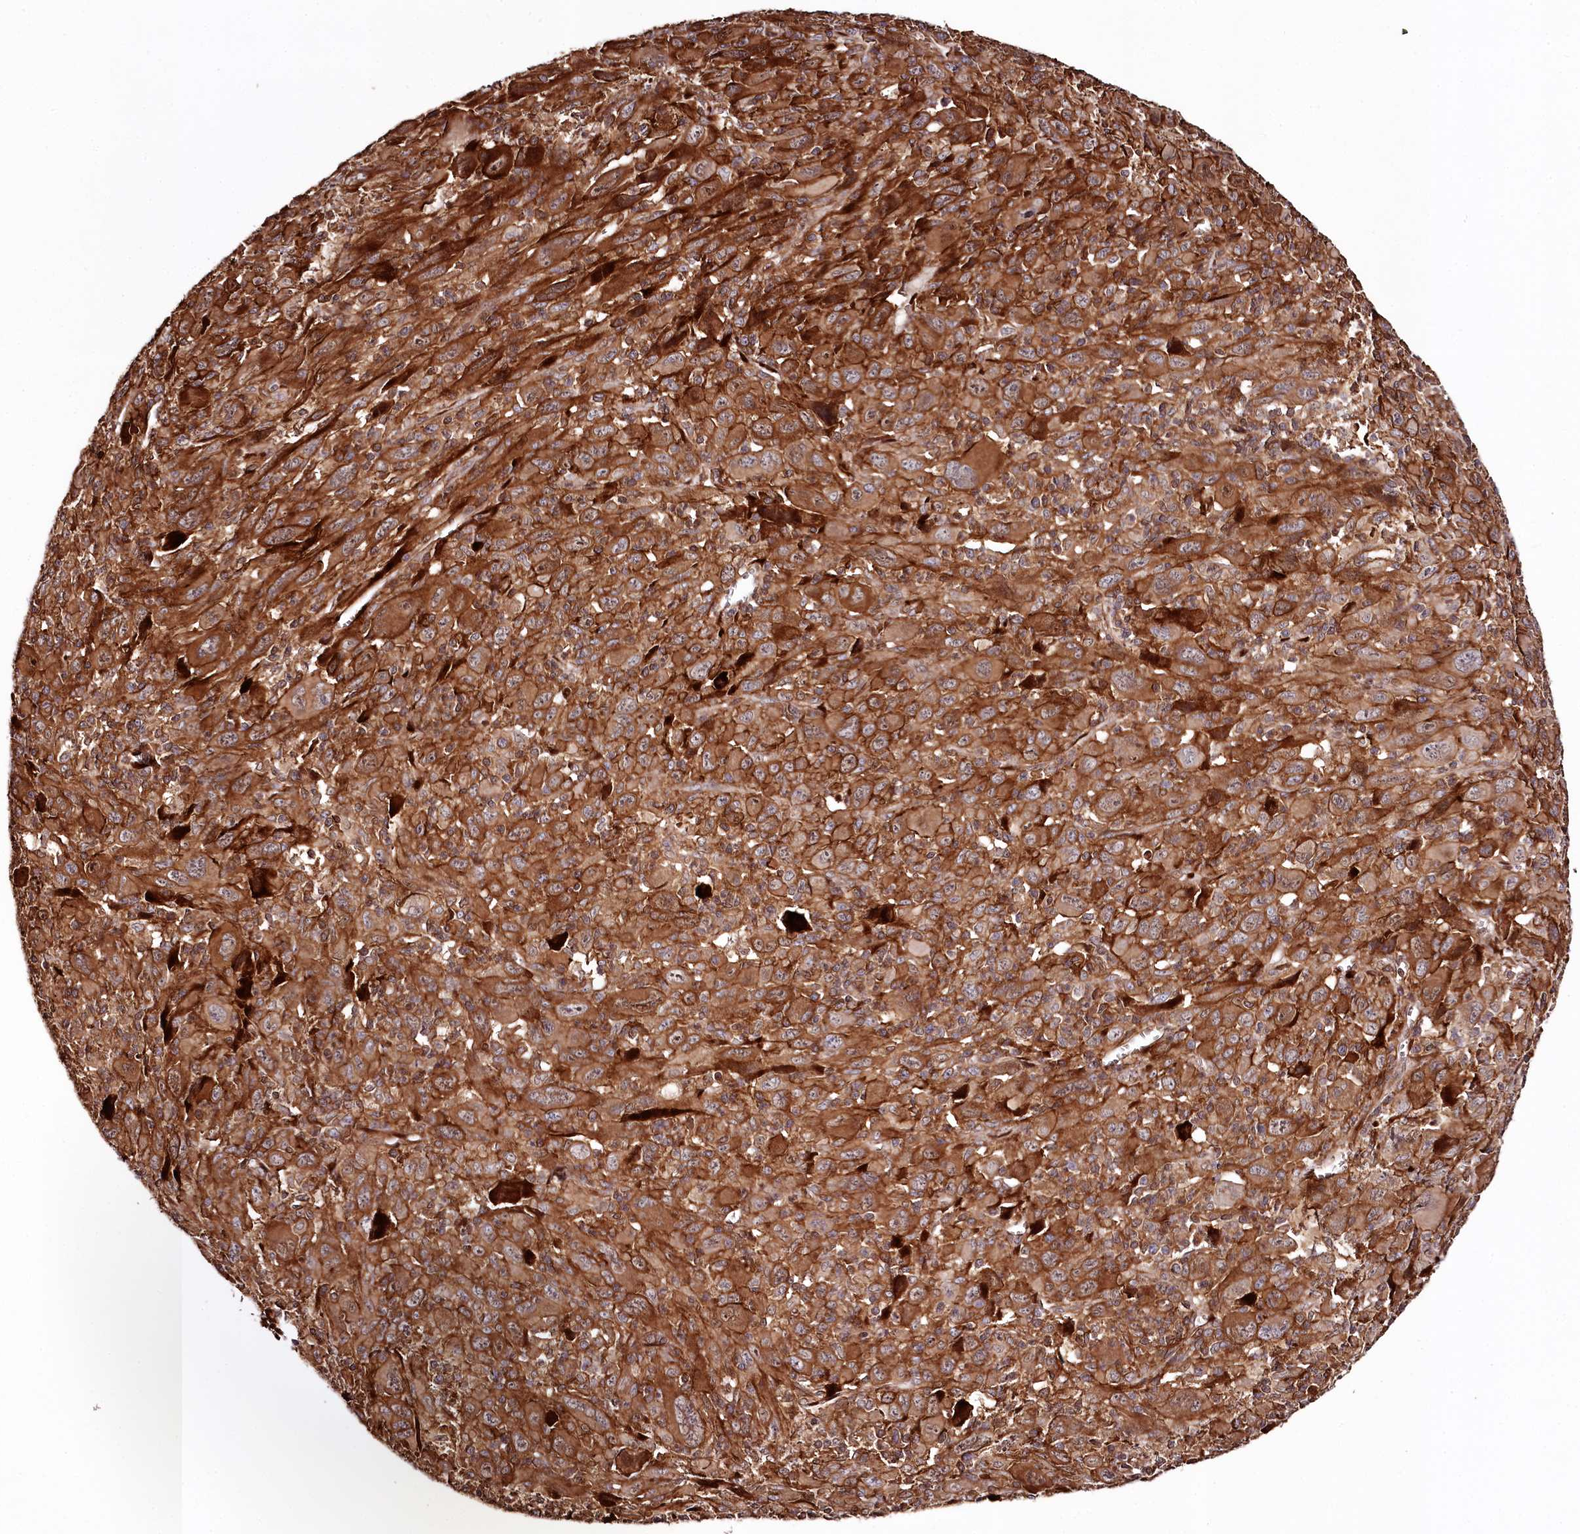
{"staining": {"intensity": "strong", "quantity": ">75%", "location": "cytoplasmic/membranous"}, "tissue": "melanoma", "cell_type": "Tumor cells", "image_type": "cancer", "snomed": [{"axis": "morphology", "description": "Malignant melanoma, Metastatic site"}, {"axis": "topography", "description": "Skin"}], "caption": "Immunohistochemical staining of malignant melanoma (metastatic site) exhibits high levels of strong cytoplasmic/membranous expression in about >75% of tumor cells.", "gene": "KIF14", "patient": {"sex": "female", "age": 56}}